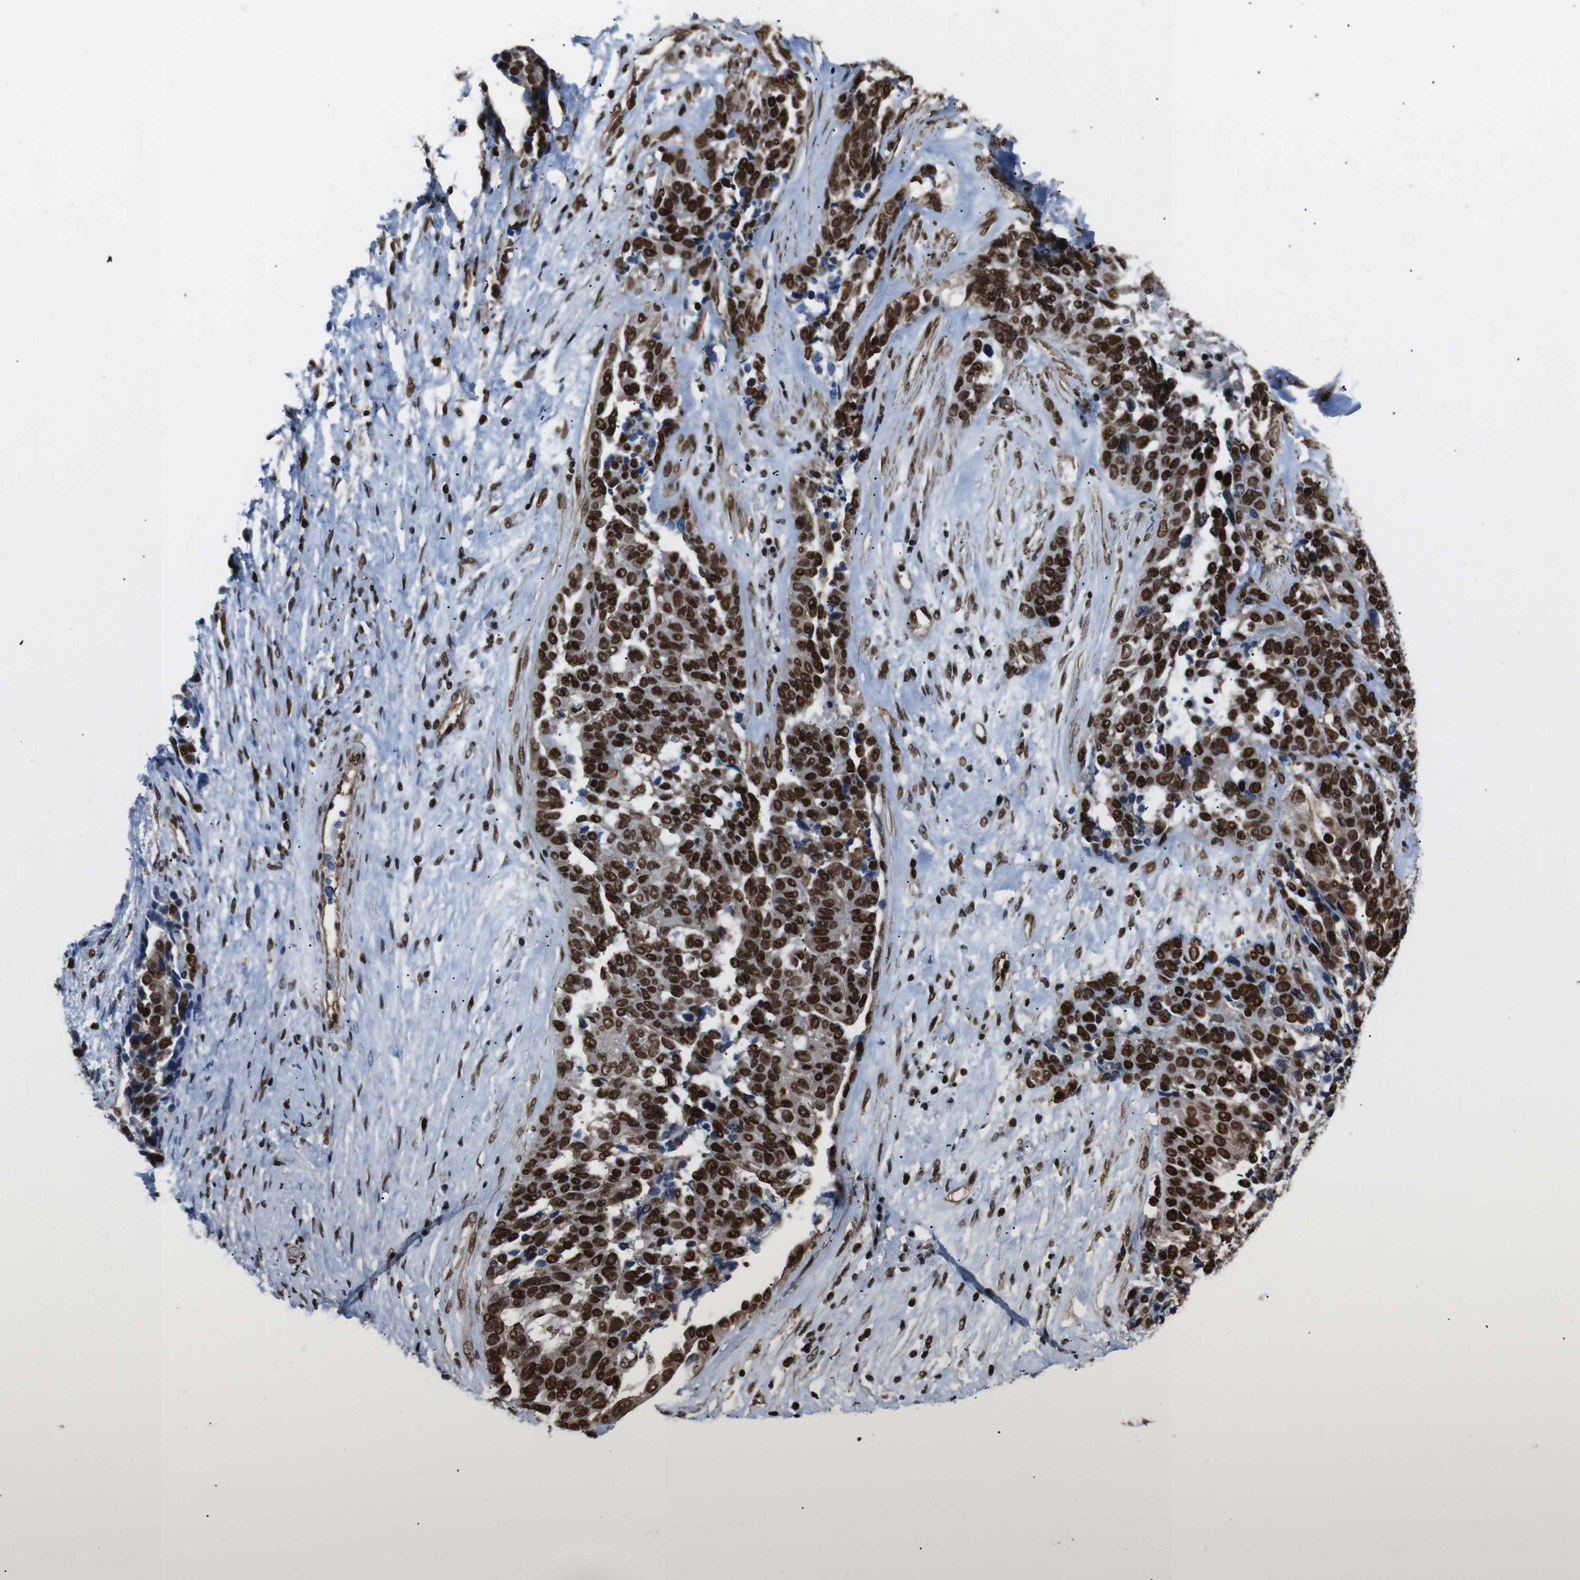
{"staining": {"intensity": "strong", "quantity": ">75%", "location": "nuclear"}, "tissue": "ovarian cancer", "cell_type": "Tumor cells", "image_type": "cancer", "snomed": [{"axis": "morphology", "description": "Cystadenocarcinoma, serous, NOS"}, {"axis": "topography", "description": "Ovary"}], "caption": "This micrograph demonstrates IHC staining of human serous cystadenocarcinoma (ovarian), with high strong nuclear expression in about >75% of tumor cells.", "gene": "HNRNPU", "patient": {"sex": "female", "age": 44}}